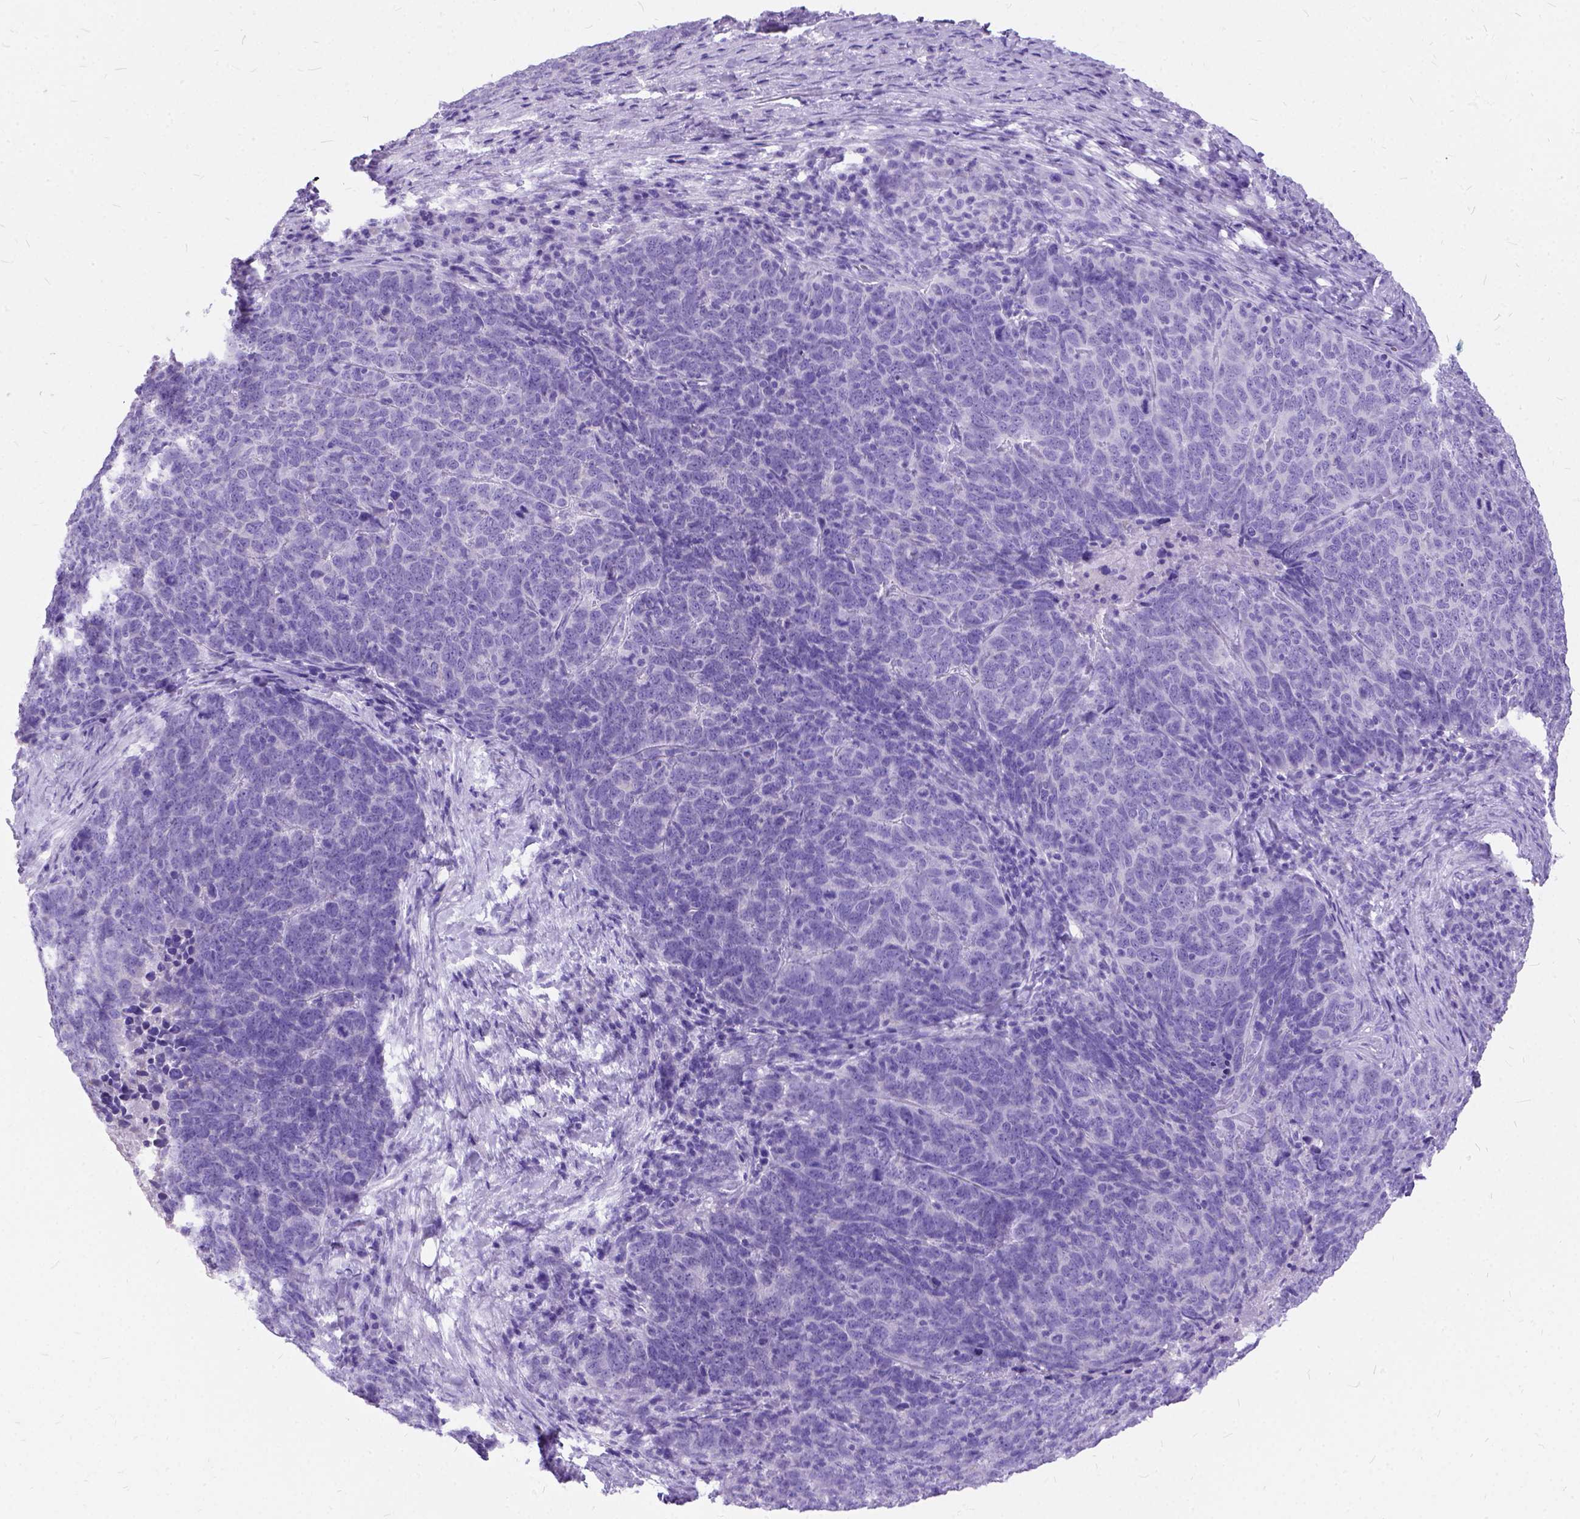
{"staining": {"intensity": "negative", "quantity": "none", "location": "none"}, "tissue": "skin cancer", "cell_type": "Tumor cells", "image_type": "cancer", "snomed": [{"axis": "morphology", "description": "Squamous cell carcinoma, NOS"}, {"axis": "topography", "description": "Skin"}, {"axis": "topography", "description": "Anal"}], "caption": "Human skin cancer stained for a protein using immunohistochemistry (IHC) demonstrates no staining in tumor cells.", "gene": "C1QTNF3", "patient": {"sex": "female", "age": 51}}